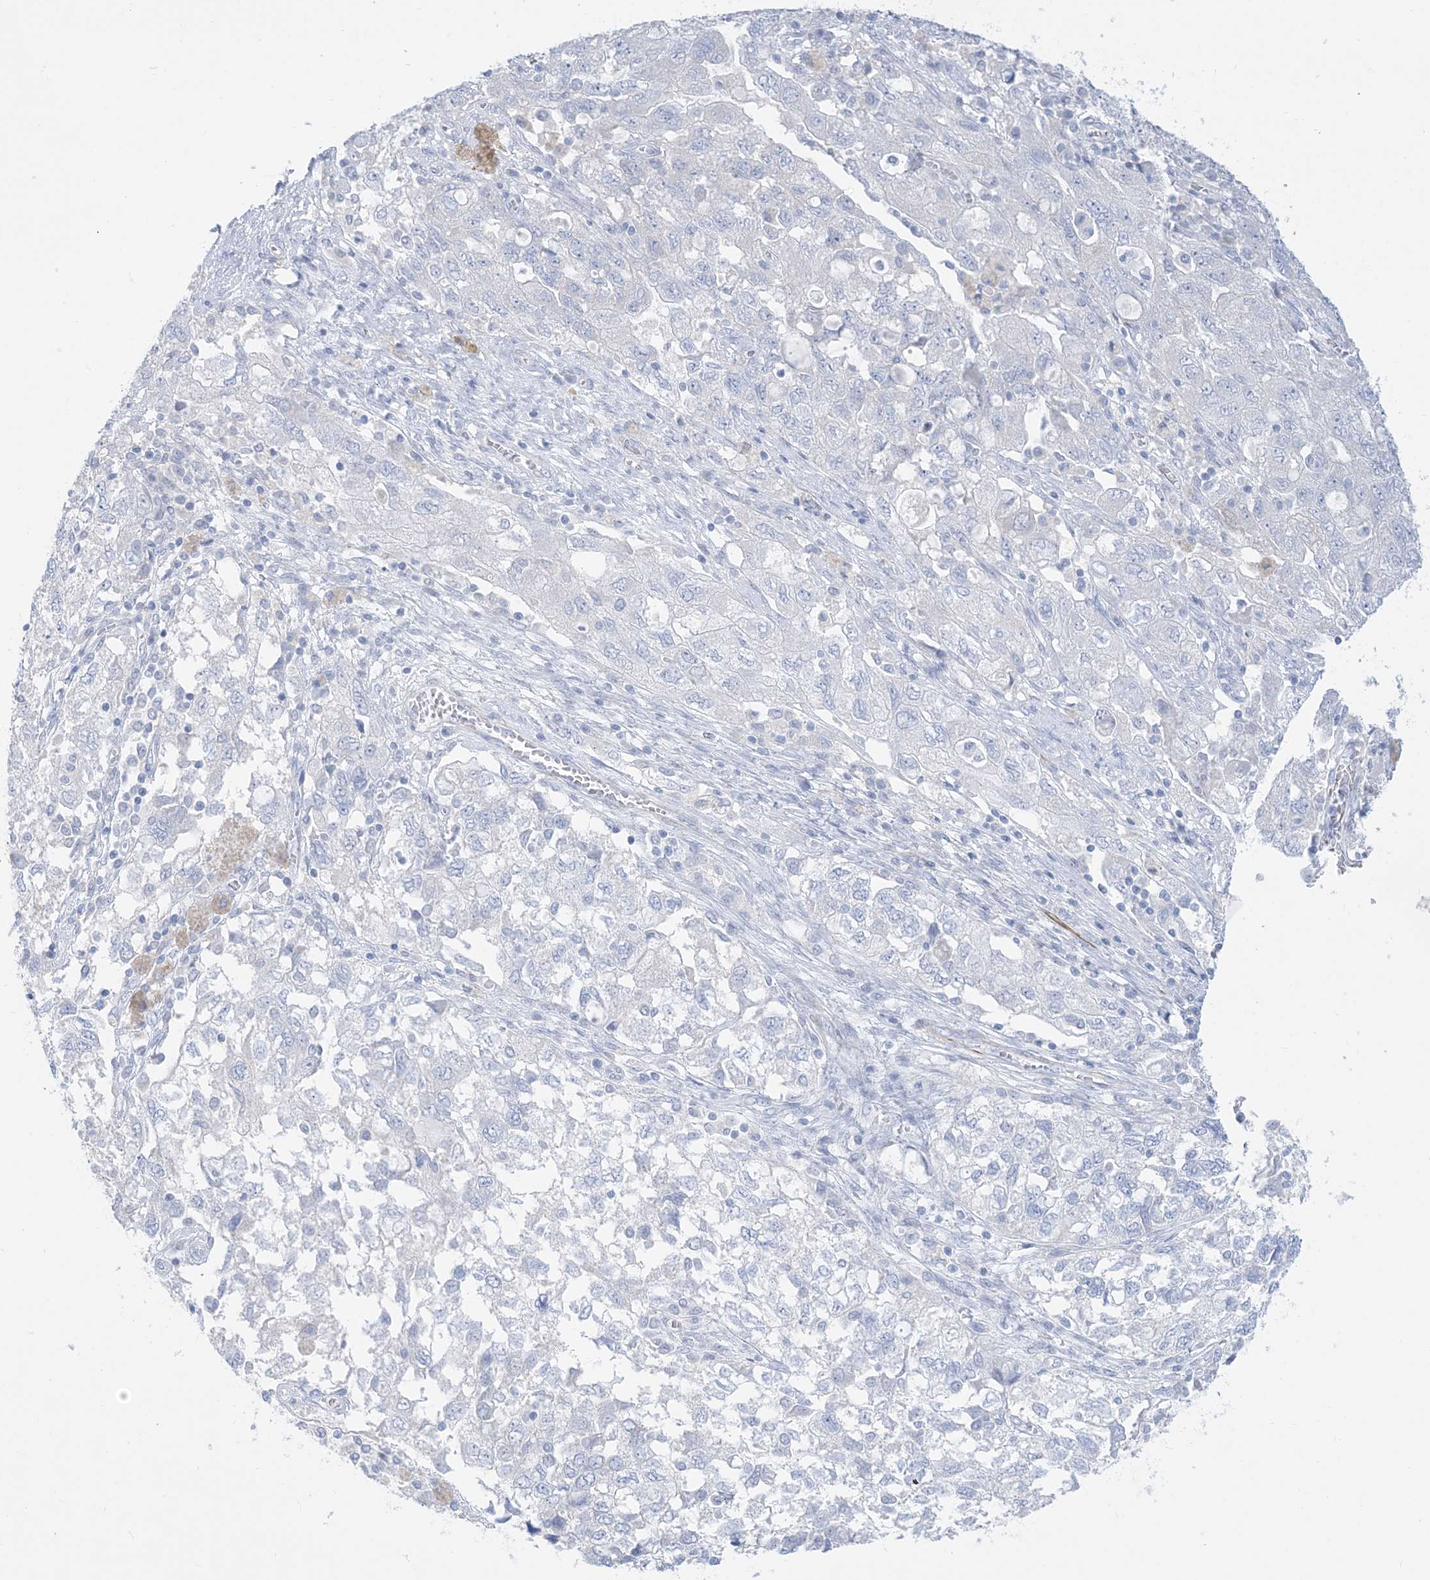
{"staining": {"intensity": "negative", "quantity": "none", "location": "none"}, "tissue": "ovarian cancer", "cell_type": "Tumor cells", "image_type": "cancer", "snomed": [{"axis": "morphology", "description": "Carcinoma, NOS"}, {"axis": "morphology", "description": "Cystadenocarcinoma, serous, NOS"}, {"axis": "topography", "description": "Ovary"}], "caption": "High power microscopy photomicrograph of an IHC micrograph of ovarian carcinoma, revealing no significant expression in tumor cells. The staining was performed using DAB to visualize the protein expression in brown, while the nuclei were stained in blue with hematoxylin (Magnification: 20x).", "gene": "MARS2", "patient": {"sex": "female", "age": 69}}